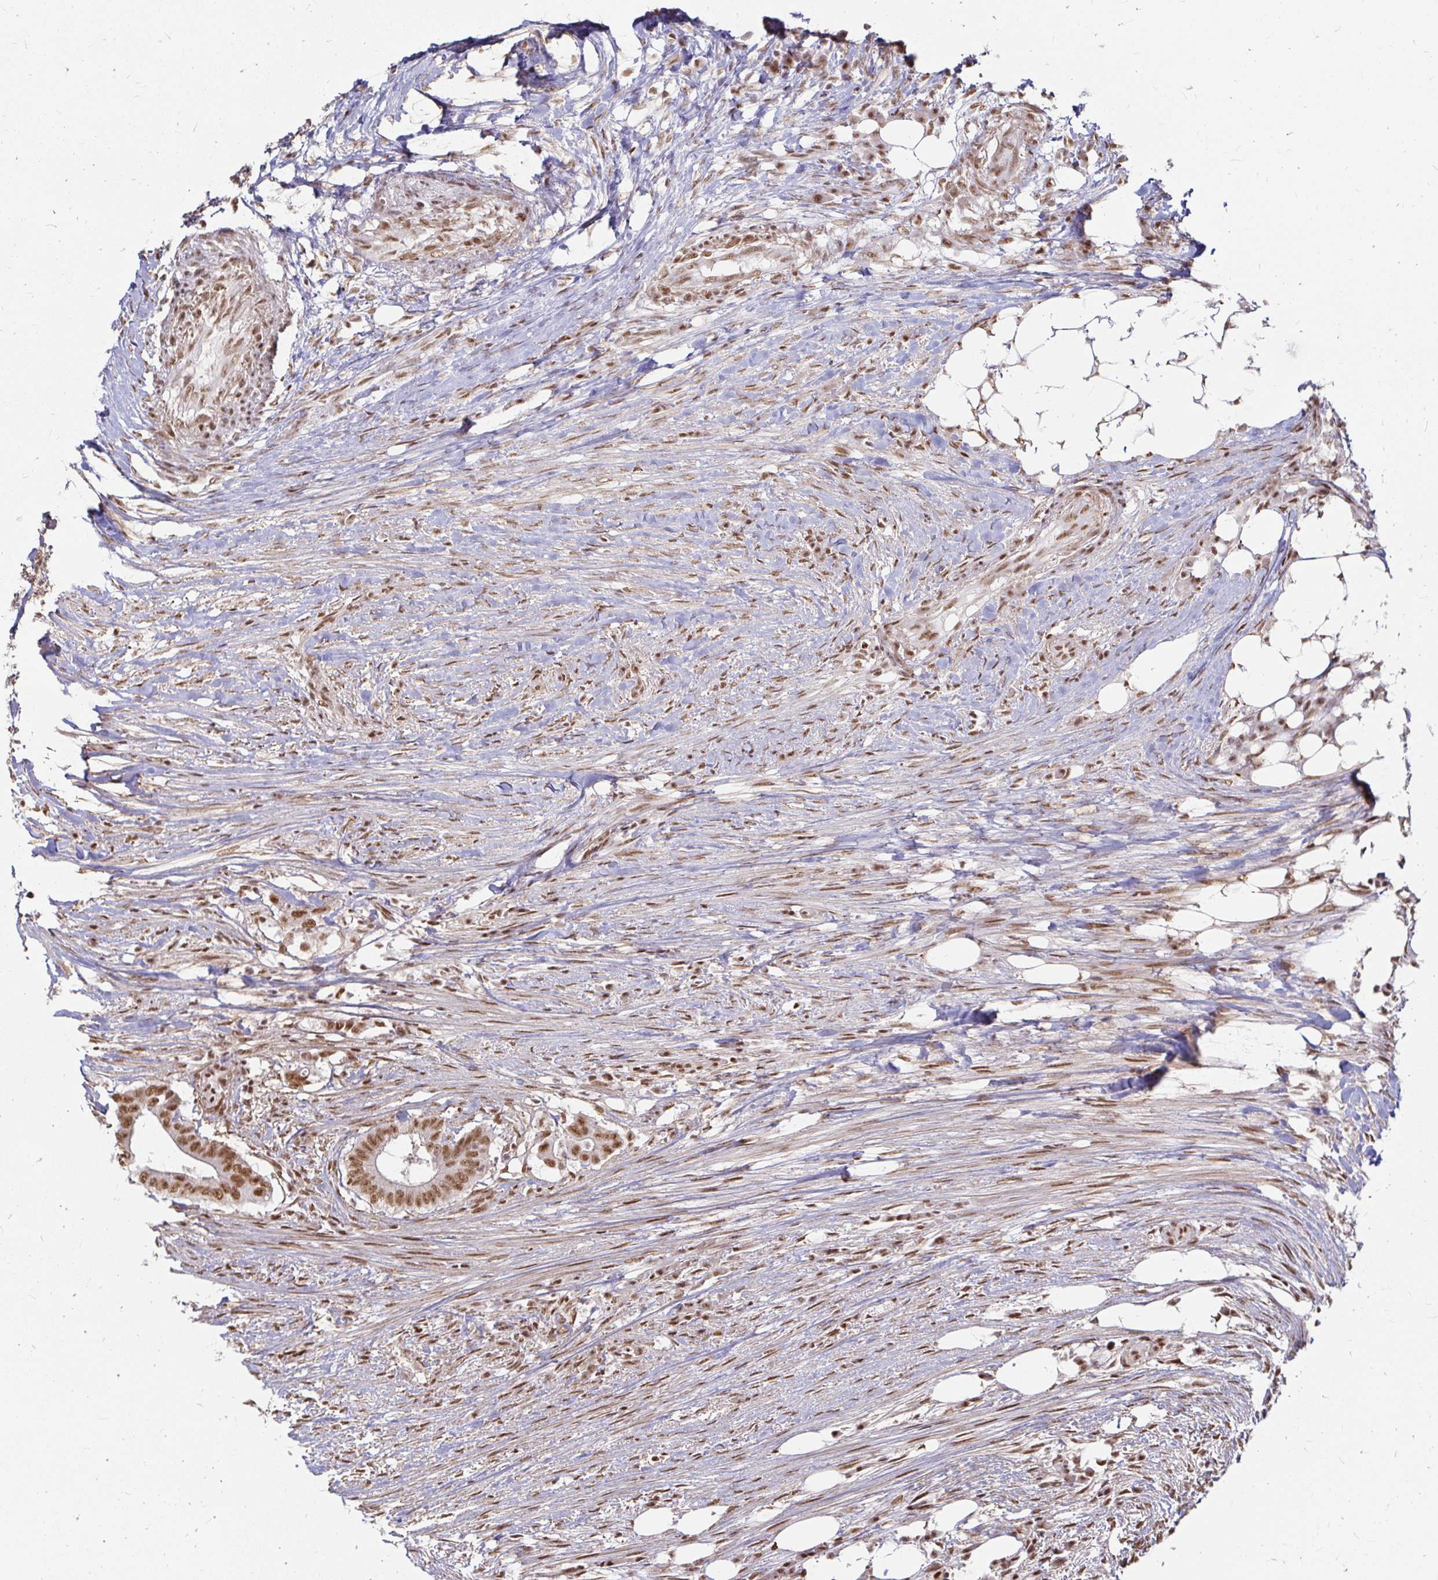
{"staining": {"intensity": "moderate", "quantity": ">75%", "location": "nuclear"}, "tissue": "colorectal cancer", "cell_type": "Tumor cells", "image_type": "cancer", "snomed": [{"axis": "morphology", "description": "Adenocarcinoma, NOS"}, {"axis": "topography", "description": "Colon"}], "caption": "This image displays IHC staining of adenocarcinoma (colorectal), with medium moderate nuclear positivity in approximately >75% of tumor cells.", "gene": "HNRNPU", "patient": {"sex": "female", "age": 43}}